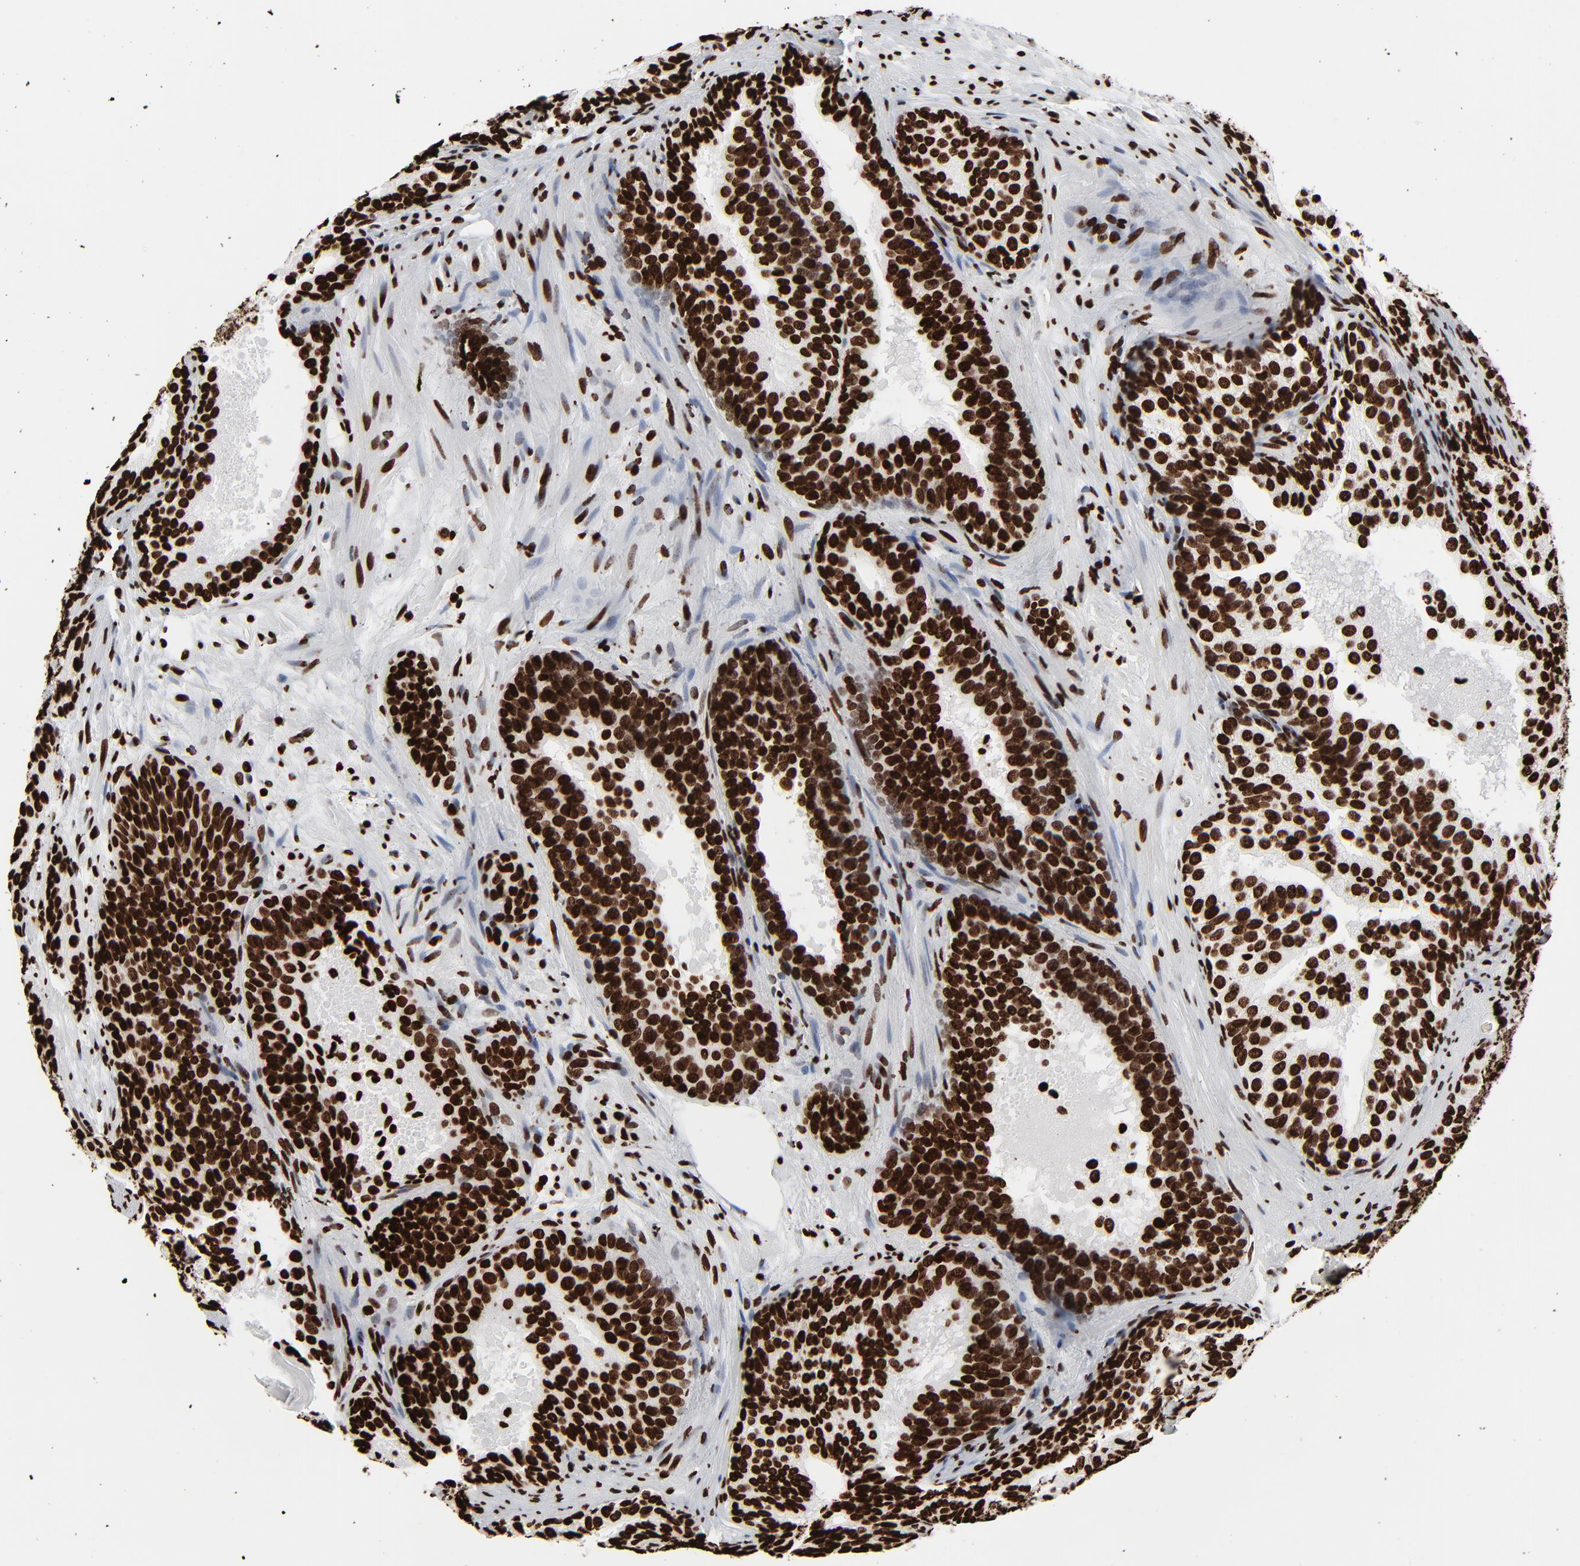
{"staining": {"intensity": "strong", "quantity": ">75%", "location": "nuclear"}, "tissue": "prostate cancer", "cell_type": "Tumor cells", "image_type": "cancer", "snomed": [{"axis": "morphology", "description": "Adenocarcinoma, Low grade"}, {"axis": "topography", "description": "Prostate"}], "caption": "About >75% of tumor cells in human adenocarcinoma (low-grade) (prostate) exhibit strong nuclear protein positivity as visualized by brown immunohistochemical staining.", "gene": "H3-4", "patient": {"sex": "male", "age": 69}}